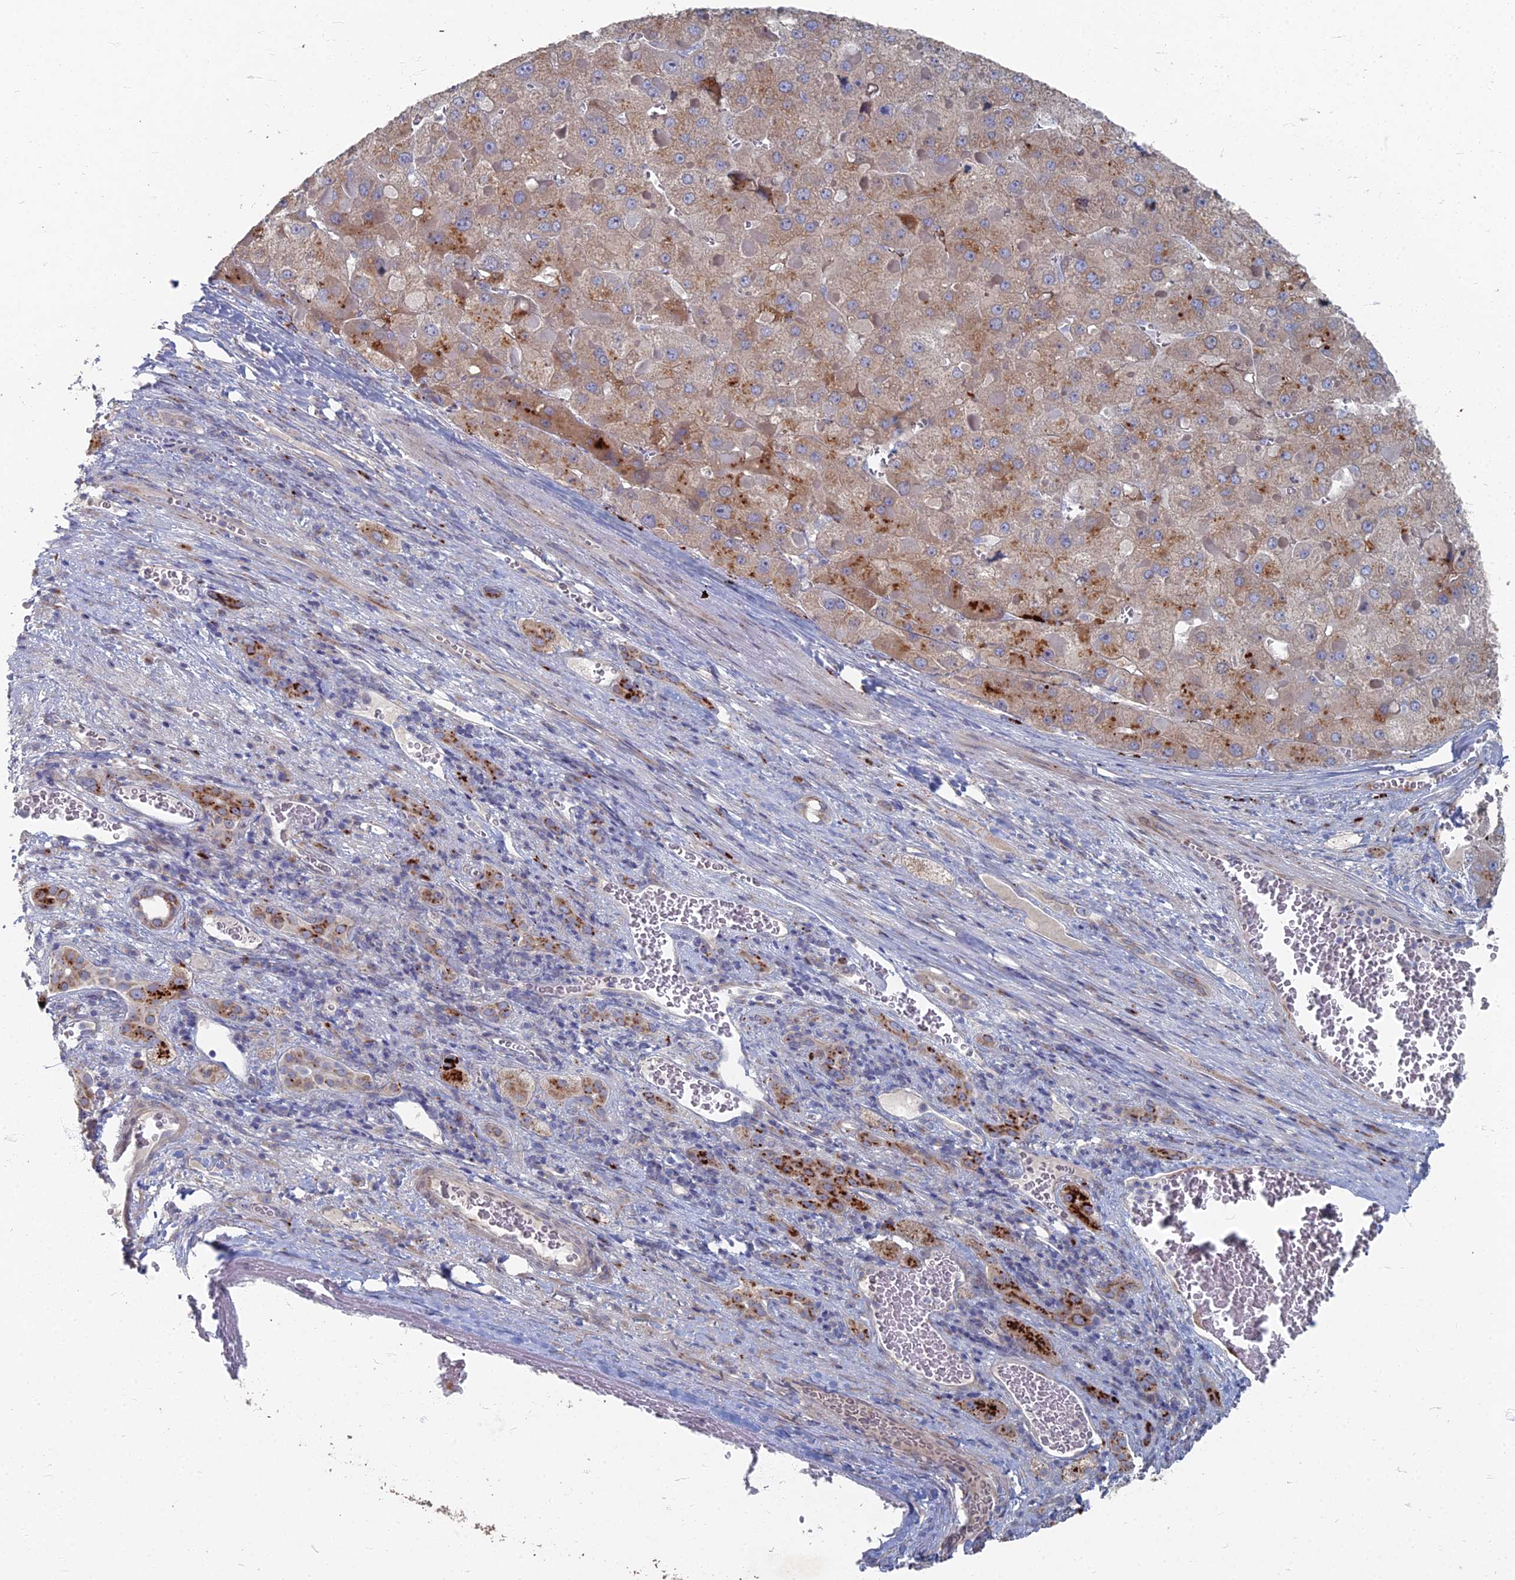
{"staining": {"intensity": "weak", "quantity": "25%-75%", "location": "cytoplasmic/membranous"}, "tissue": "liver cancer", "cell_type": "Tumor cells", "image_type": "cancer", "snomed": [{"axis": "morphology", "description": "Carcinoma, Hepatocellular, NOS"}, {"axis": "topography", "description": "Liver"}], "caption": "Immunohistochemistry (IHC) image of neoplastic tissue: liver hepatocellular carcinoma stained using IHC displays low levels of weak protein expression localized specifically in the cytoplasmic/membranous of tumor cells, appearing as a cytoplasmic/membranous brown color.", "gene": "TMEM128", "patient": {"sex": "female", "age": 73}}